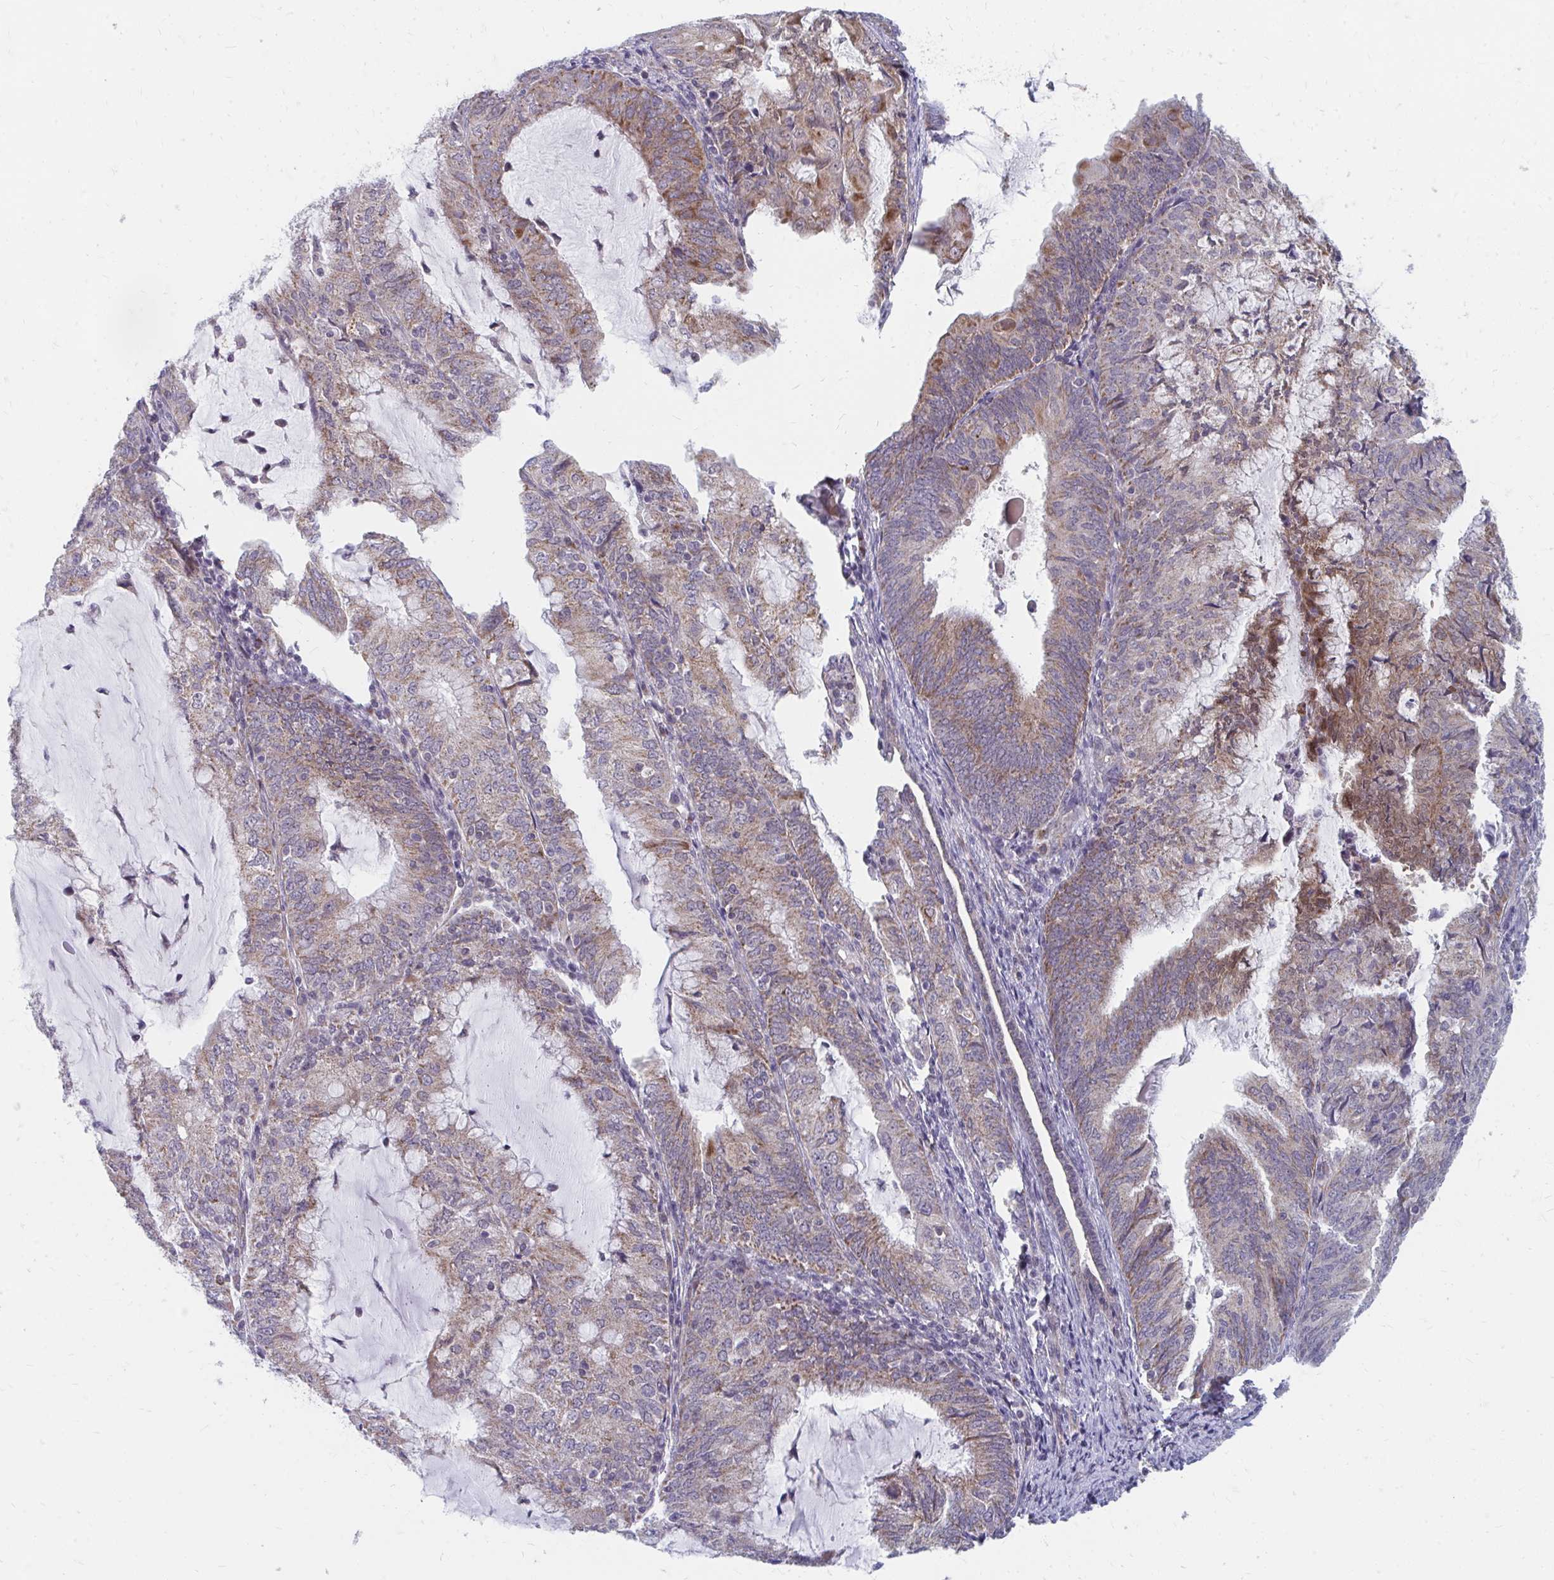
{"staining": {"intensity": "moderate", "quantity": "25%-75%", "location": "cytoplasmic/membranous"}, "tissue": "endometrial cancer", "cell_type": "Tumor cells", "image_type": "cancer", "snomed": [{"axis": "morphology", "description": "Adenocarcinoma, NOS"}, {"axis": "topography", "description": "Endometrium"}], "caption": "Protein staining of adenocarcinoma (endometrial) tissue shows moderate cytoplasmic/membranous staining in approximately 25%-75% of tumor cells. The staining was performed using DAB (3,3'-diaminobenzidine) to visualize the protein expression in brown, while the nuclei were stained in blue with hematoxylin (Magnification: 20x).", "gene": "PABIR3", "patient": {"sex": "female", "age": 81}}